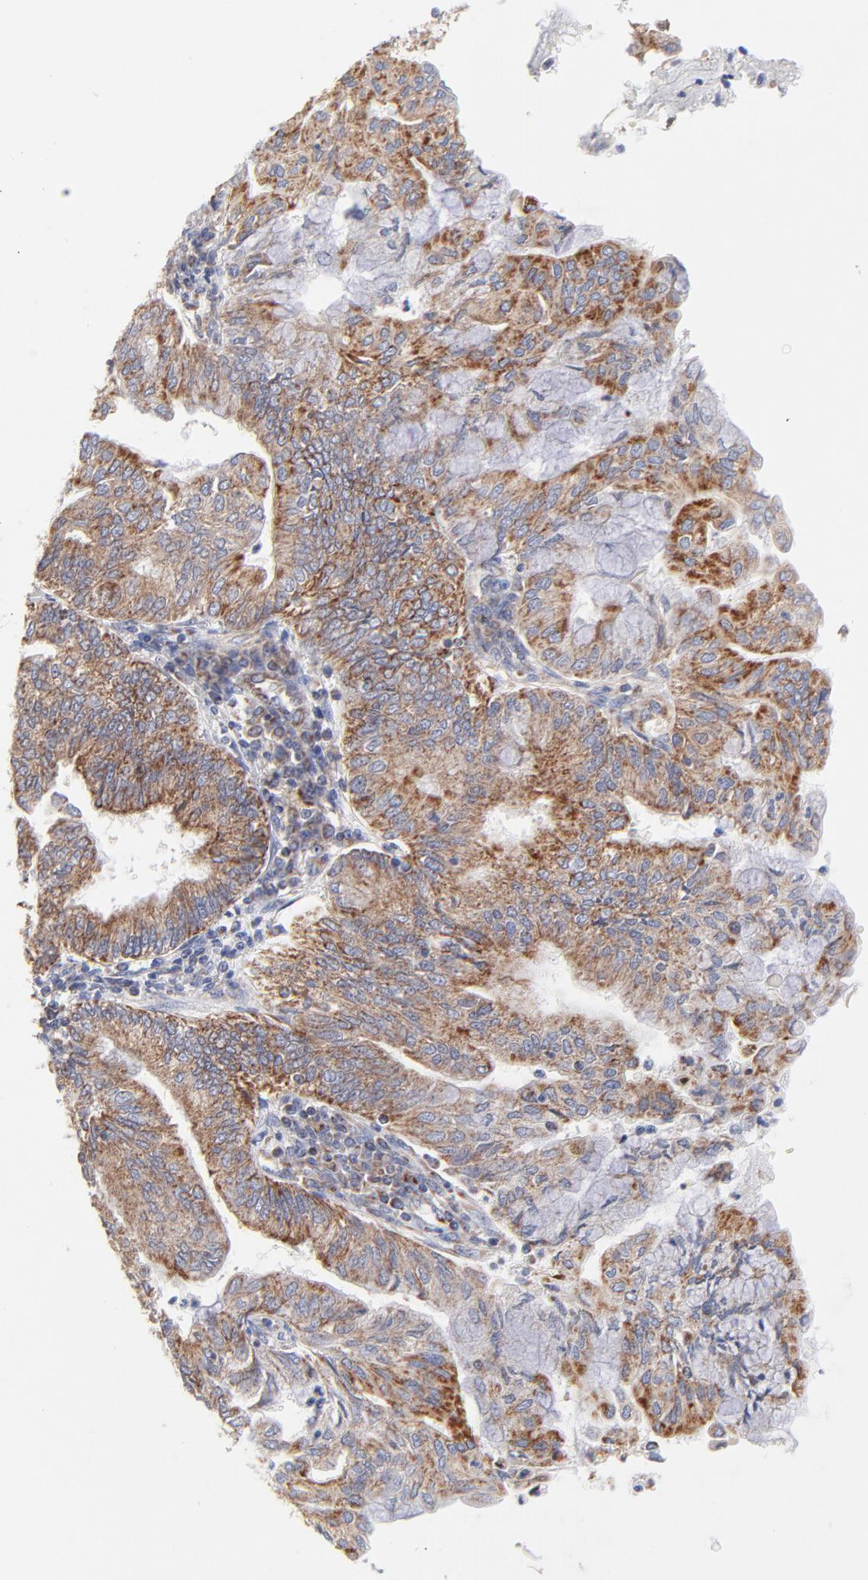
{"staining": {"intensity": "moderate", "quantity": ">75%", "location": "cytoplasmic/membranous"}, "tissue": "endometrial cancer", "cell_type": "Tumor cells", "image_type": "cancer", "snomed": [{"axis": "morphology", "description": "Adenocarcinoma, NOS"}, {"axis": "topography", "description": "Endometrium"}], "caption": "This is a micrograph of immunohistochemistry (IHC) staining of endometrial adenocarcinoma, which shows moderate expression in the cytoplasmic/membranous of tumor cells.", "gene": "TIMM8A", "patient": {"sex": "female", "age": 59}}